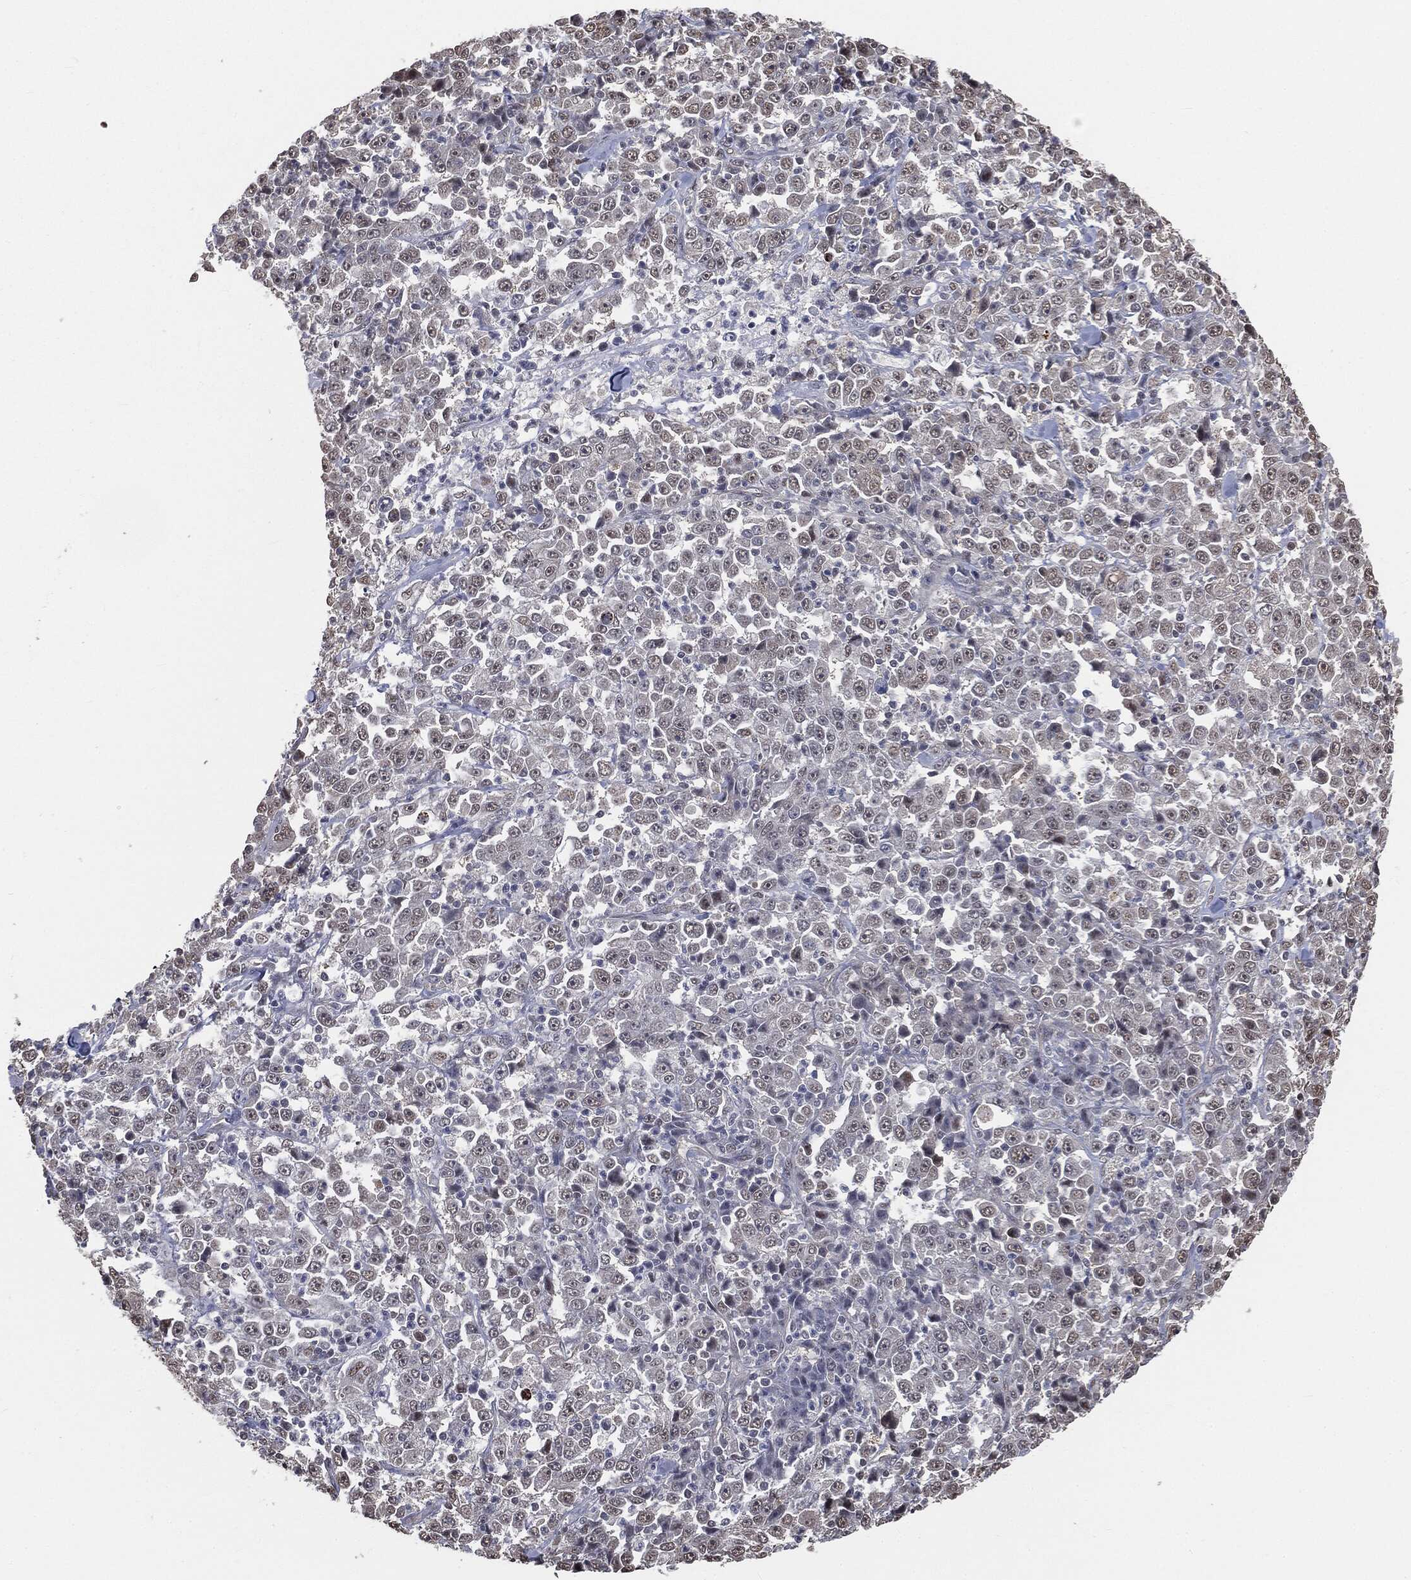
{"staining": {"intensity": "weak", "quantity": "<25%", "location": "nuclear"}, "tissue": "stomach cancer", "cell_type": "Tumor cells", "image_type": "cancer", "snomed": [{"axis": "morphology", "description": "Normal tissue, NOS"}, {"axis": "morphology", "description": "Adenocarcinoma, NOS"}, {"axis": "topography", "description": "Stomach, upper"}, {"axis": "topography", "description": "Stomach"}], "caption": "Immunohistochemistry (IHC) of adenocarcinoma (stomach) shows no expression in tumor cells.", "gene": "SHLD2", "patient": {"sex": "male", "age": 59}}